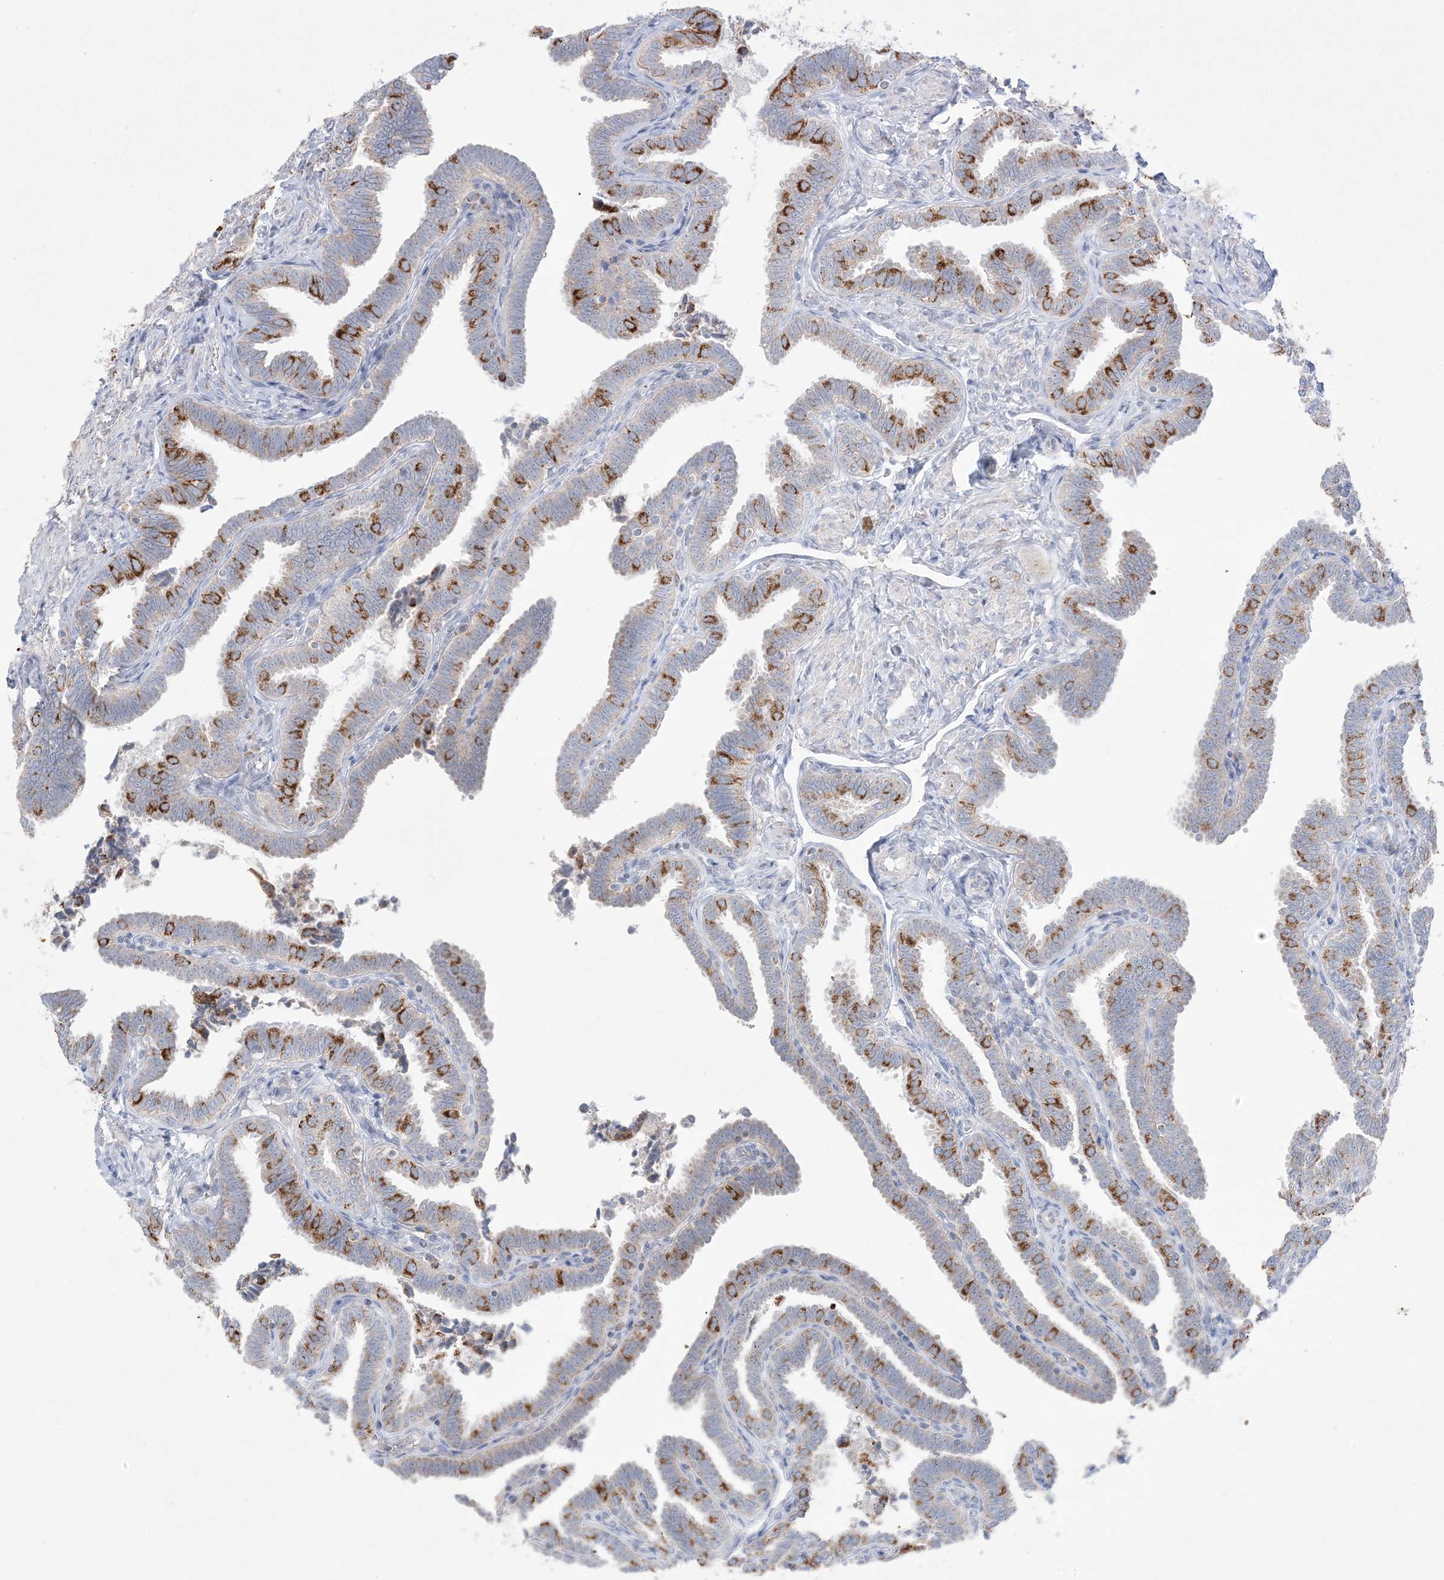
{"staining": {"intensity": "strong", "quantity": "25%-75%", "location": "cytoplasmic/membranous"}, "tissue": "fallopian tube", "cell_type": "Glandular cells", "image_type": "normal", "snomed": [{"axis": "morphology", "description": "Normal tissue, NOS"}, {"axis": "topography", "description": "Fallopian tube"}], "caption": "Glandular cells demonstrate high levels of strong cytoplasmic/membranous staining in about 25%-75% of cells in normal human fallopian tube. The protein of interest is stained brown, and the nuclei are stained in blue (DAB (3,3'-diaminobenzidine) IHC with brightfield microscopy, high magnification).", "gene": "KCTD6", "patient": {"sex": "female", "age": 39}}